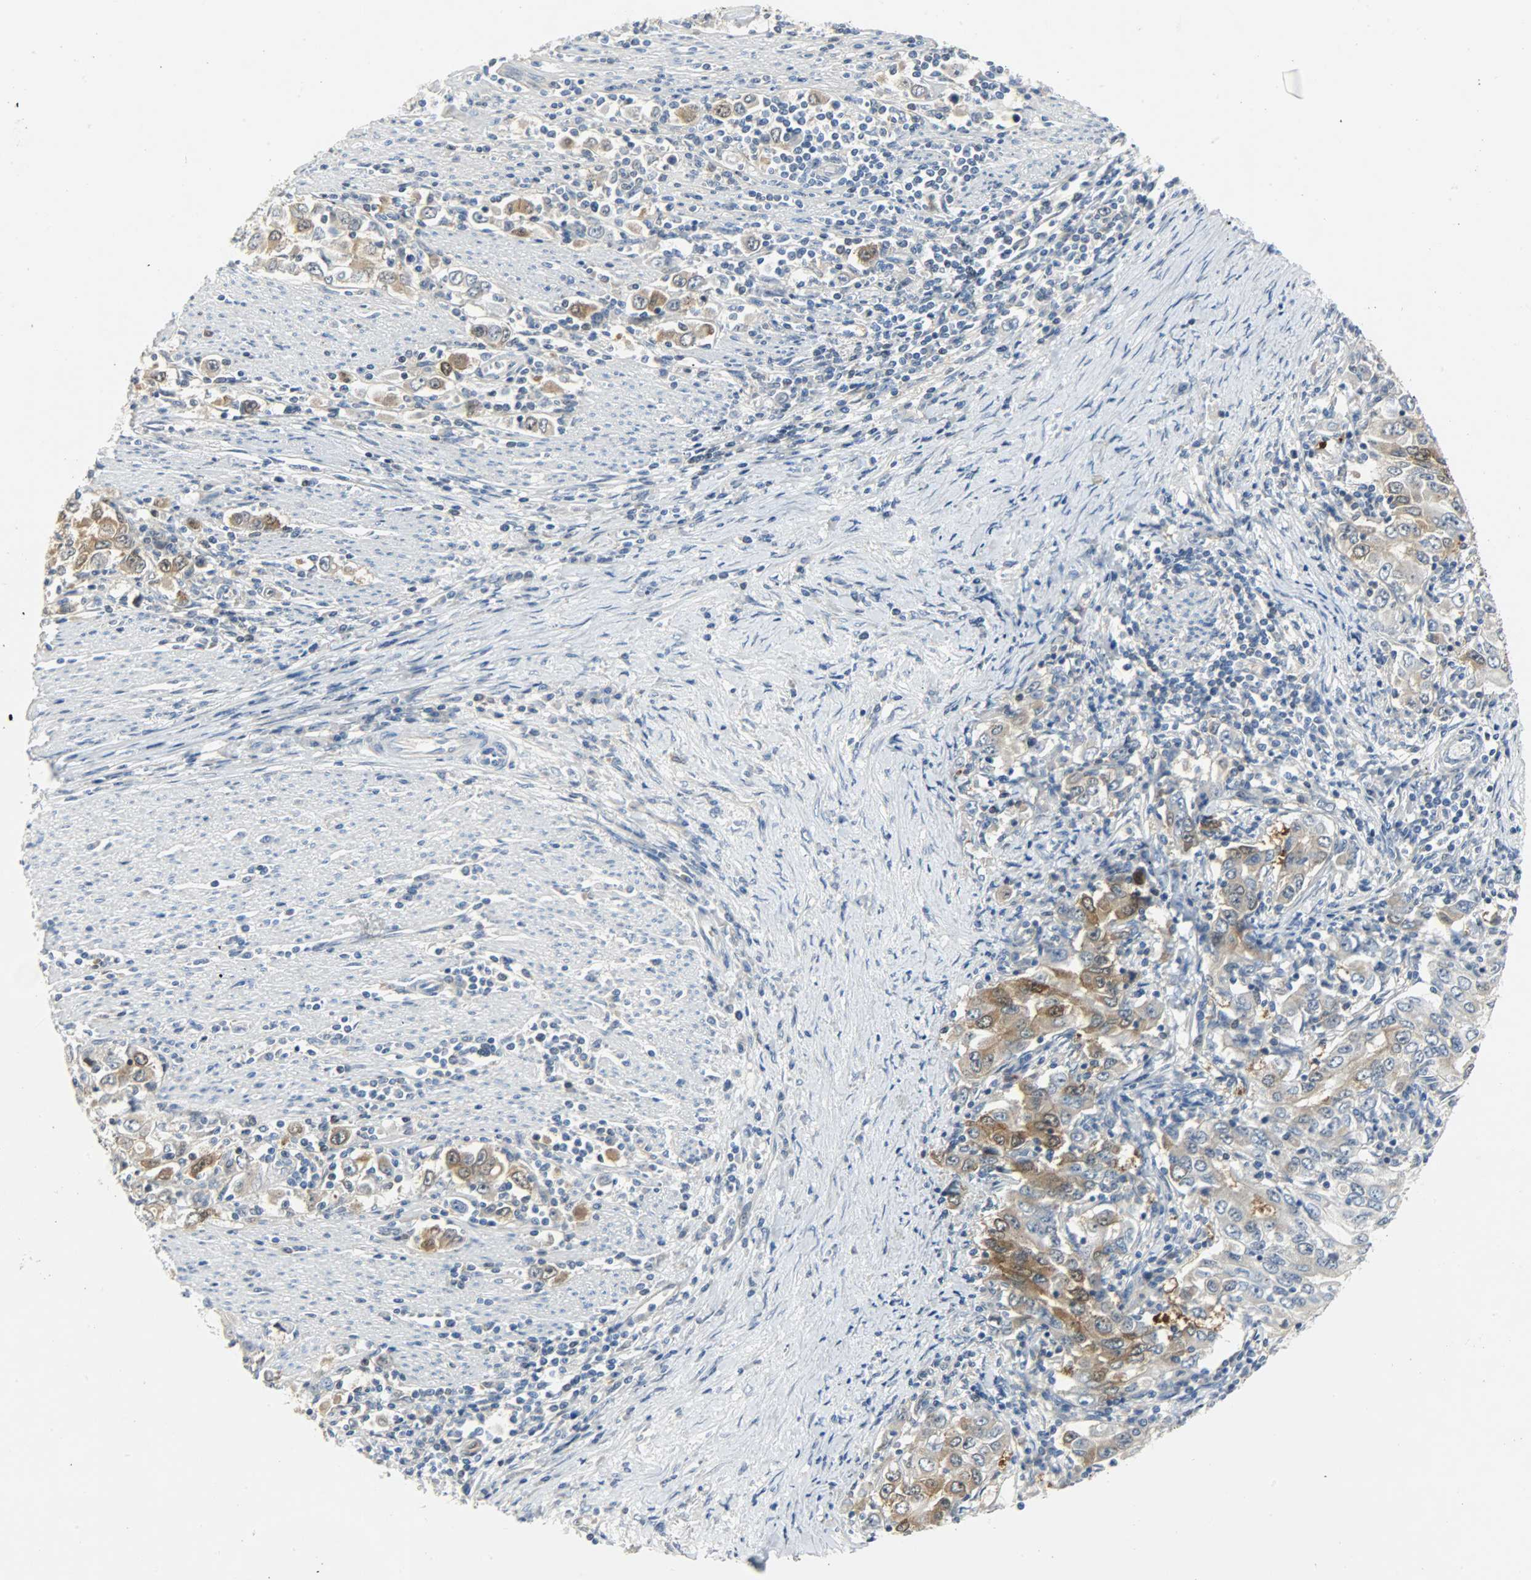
{"staining": {"intensity": "moderate", "quantity": ">75%", "location": "cytoplasmic/membranous"}, "tissue": "stomach cancer", "cell_type": "Tumor cells", "image_type": "cancer", "snomed": [{"axis": "morphology", "description": "Adenocarcinoma, NOS"}, {"axis": "topography", "description": "Stomach, lower"}], "caption": "Stomach cancer was stained to show a protein in brown. There is medium levels of moderate cytoplasmic/membranous positivity in approximately >75% of tumor cells.", "gene": "EIF4EBP1", "patient": {"sex": "female", "age": 72}}